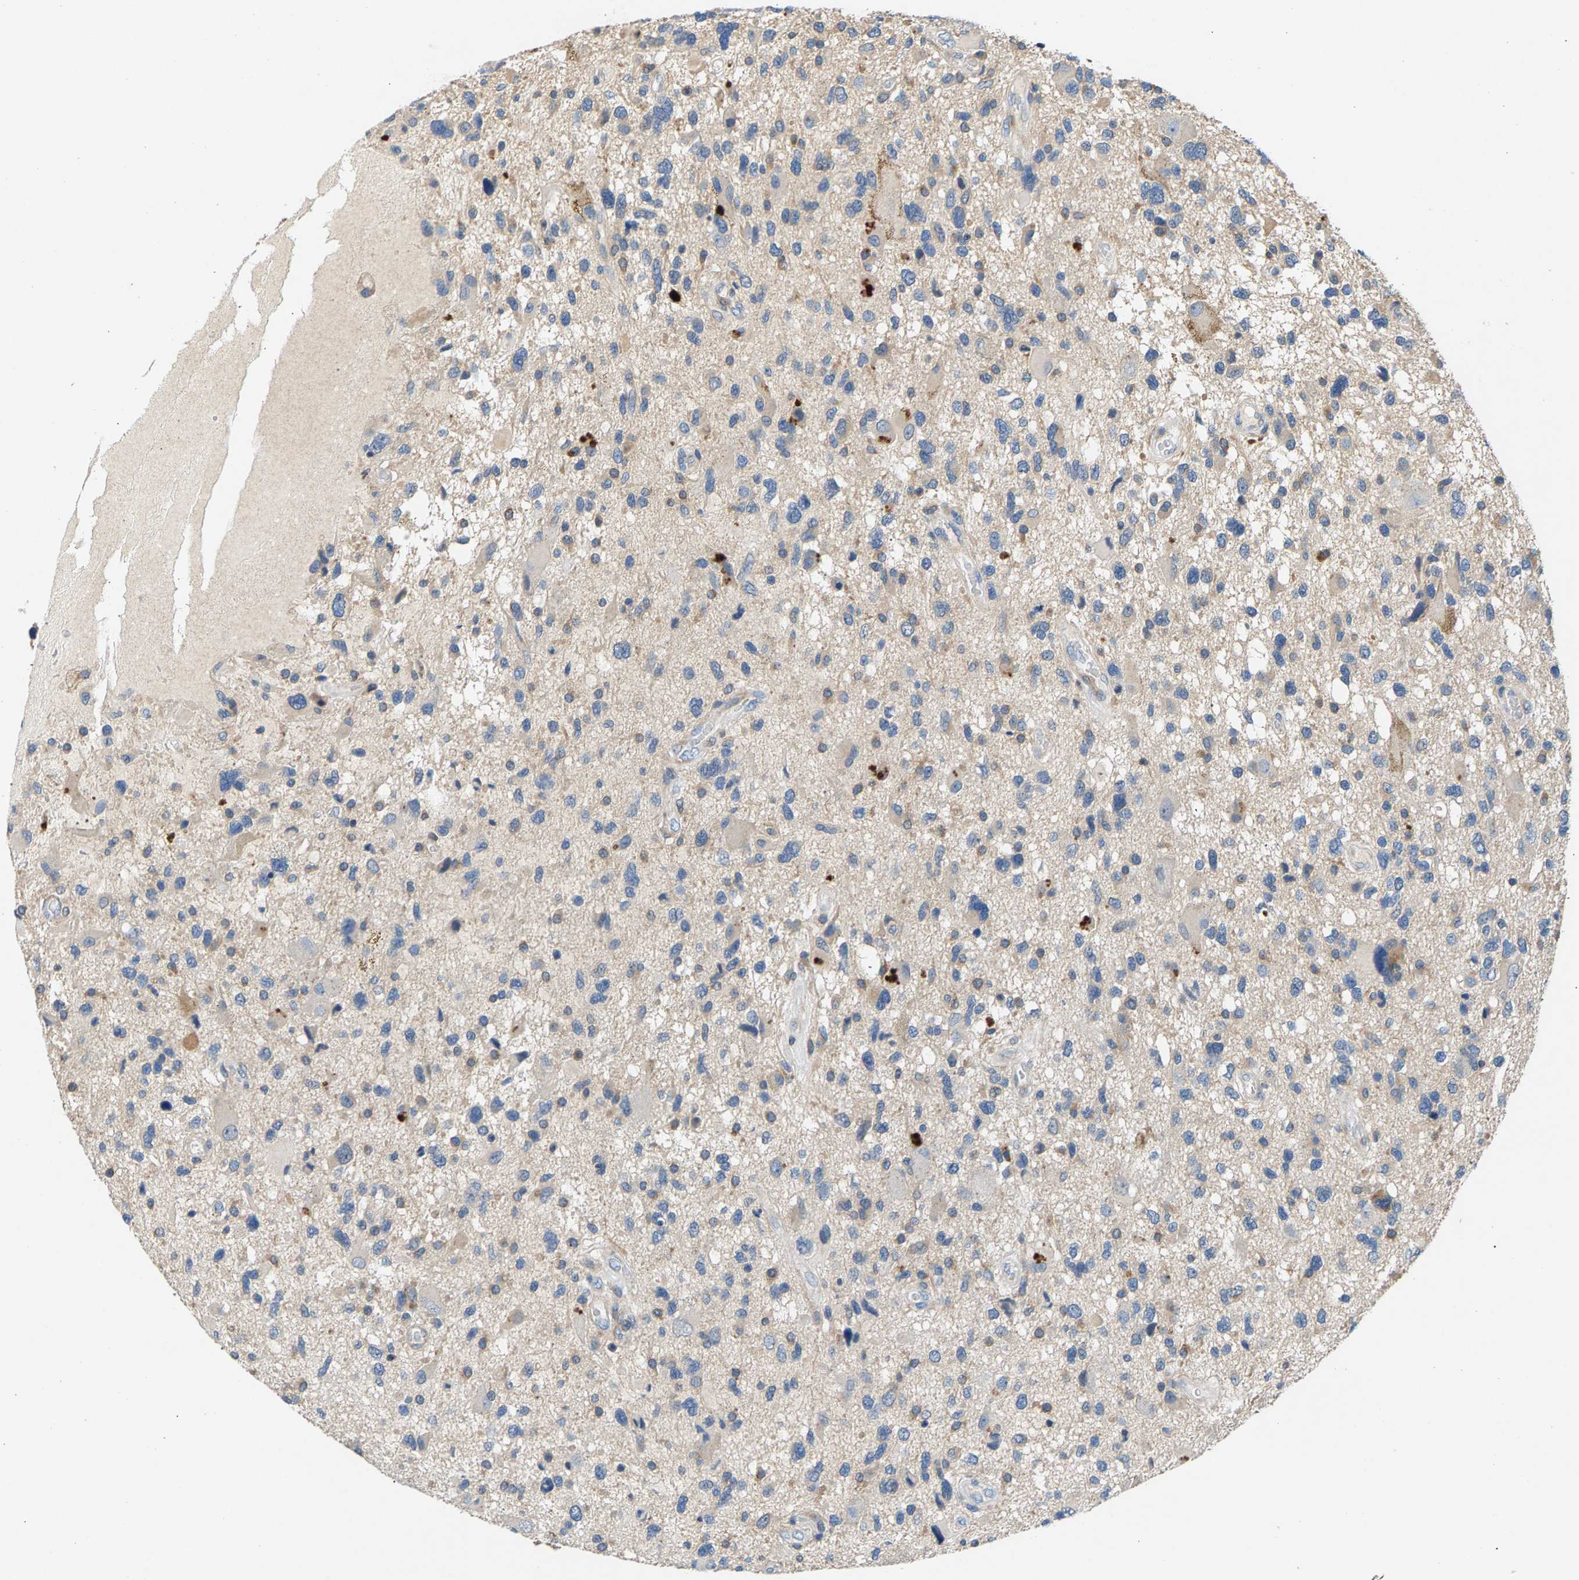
{"staining": {"intensity": "weak", "quantity": "<25%", "location": "cytoplasmic/membranous"}, "tissue": "glioma", "cell_type": "Tumor cells", "image_type": "cancer", "snomed": [{"axis": "morphology", "description": "Glioma, malignant, High grade"}, {"axis": "topography", "description": "Brain"}], "caption": "IHC micrograph of neoplastic tissue: human high-grade glioma (malignant) stained with DAB shows no significant protein positivity in tumor cells.", "gene": "NT5C", "patient": {"sex": "male", "age": 33}}